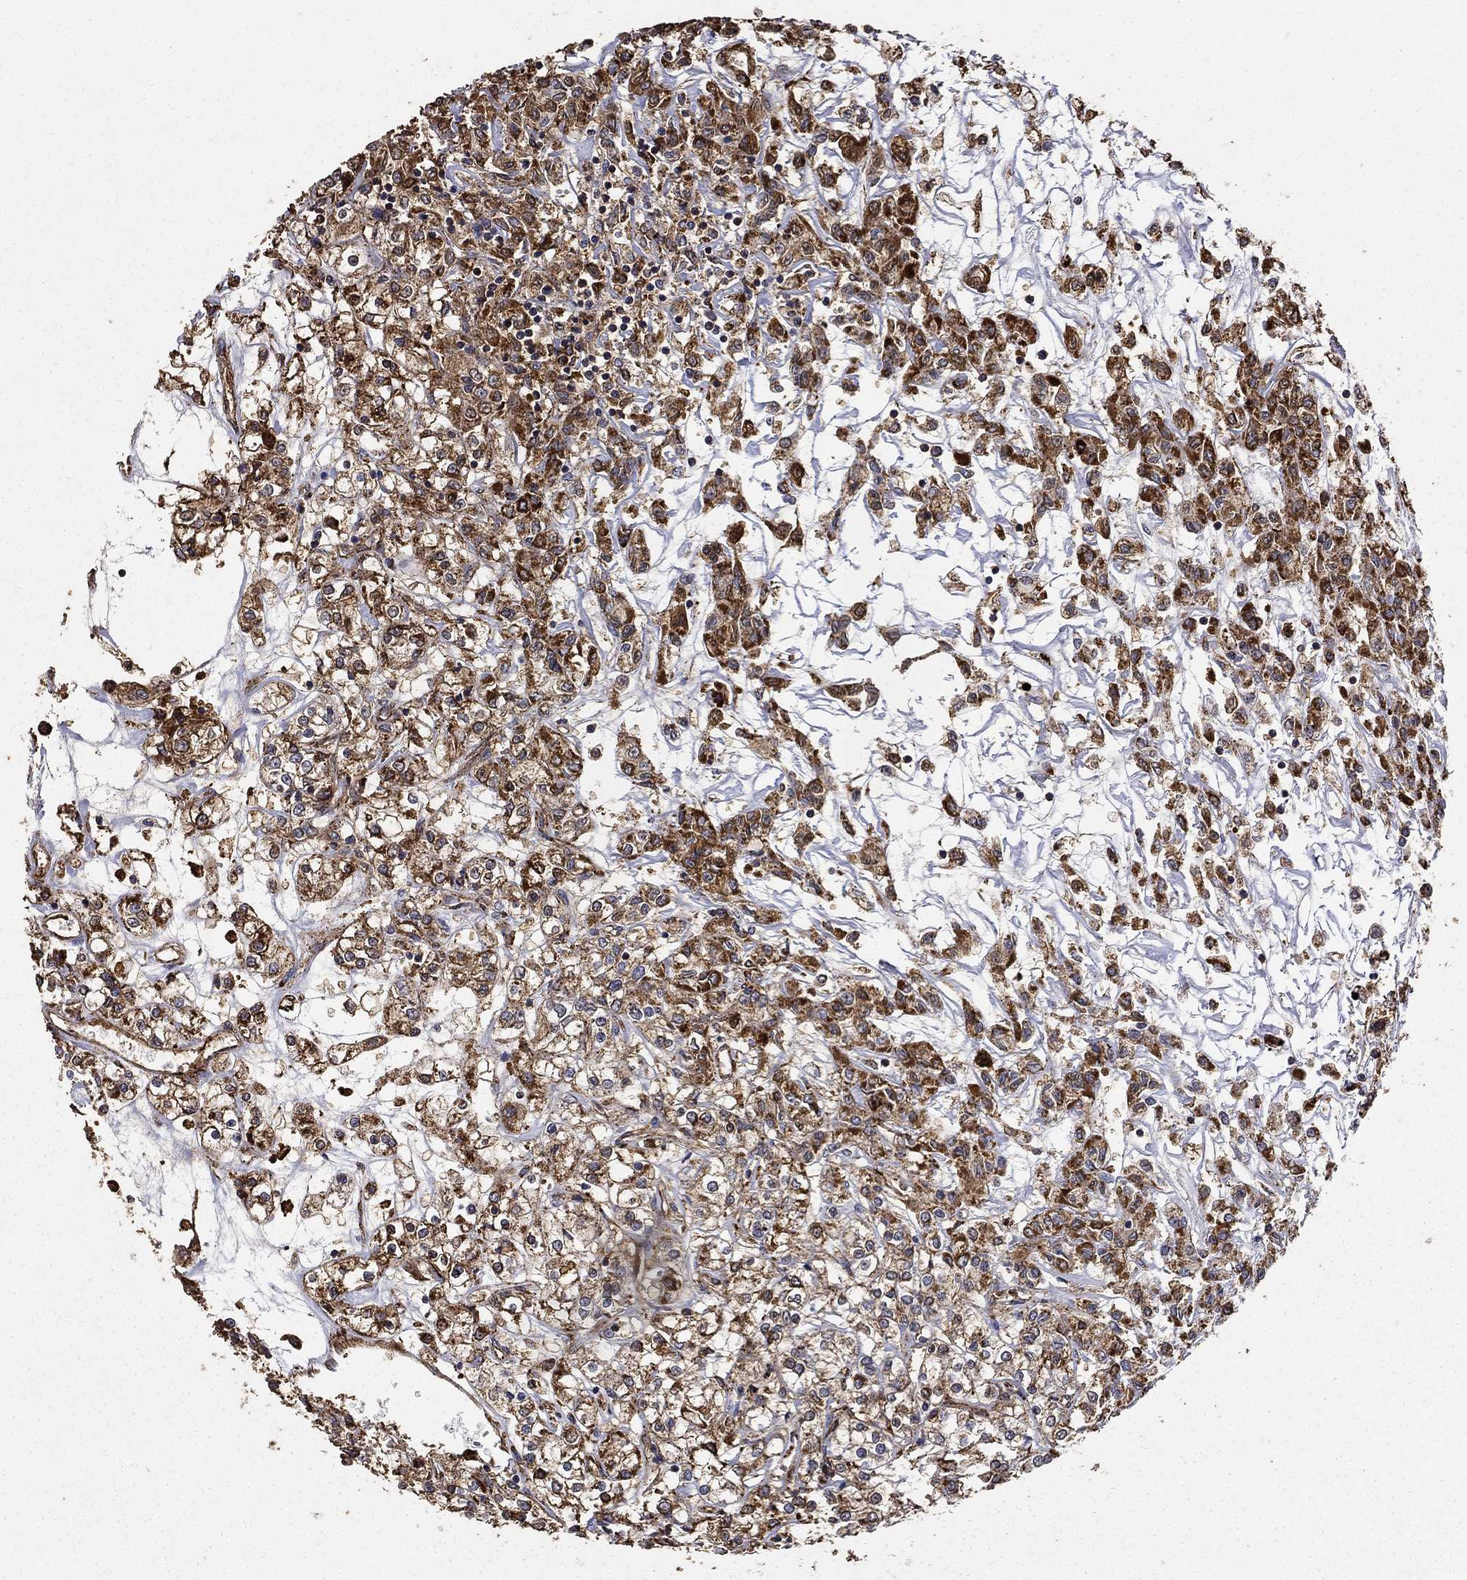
{"staining": {"intensity": "strong", "quantity": ">75%", "location": "cytoplasmic/membranous"}, "tissue": "renal cancer", "cell_type": "Tumor cells", "image_type": "cancer", "snomed": [{"axis": "morphology", "description": "Adenocarcinoma, NOS"}, {"axis": "topography", "description": "Kidney"}], "caption": "A micrograph showing strong cytoplasmic/membranous expression in approximately >75% of tumor cells in renal cancer (adenocarcinoma), as visualized by brown immunohistochemical staining.", "gene": "IFRD1", "patient": {"sex": "female", "age": 59}}